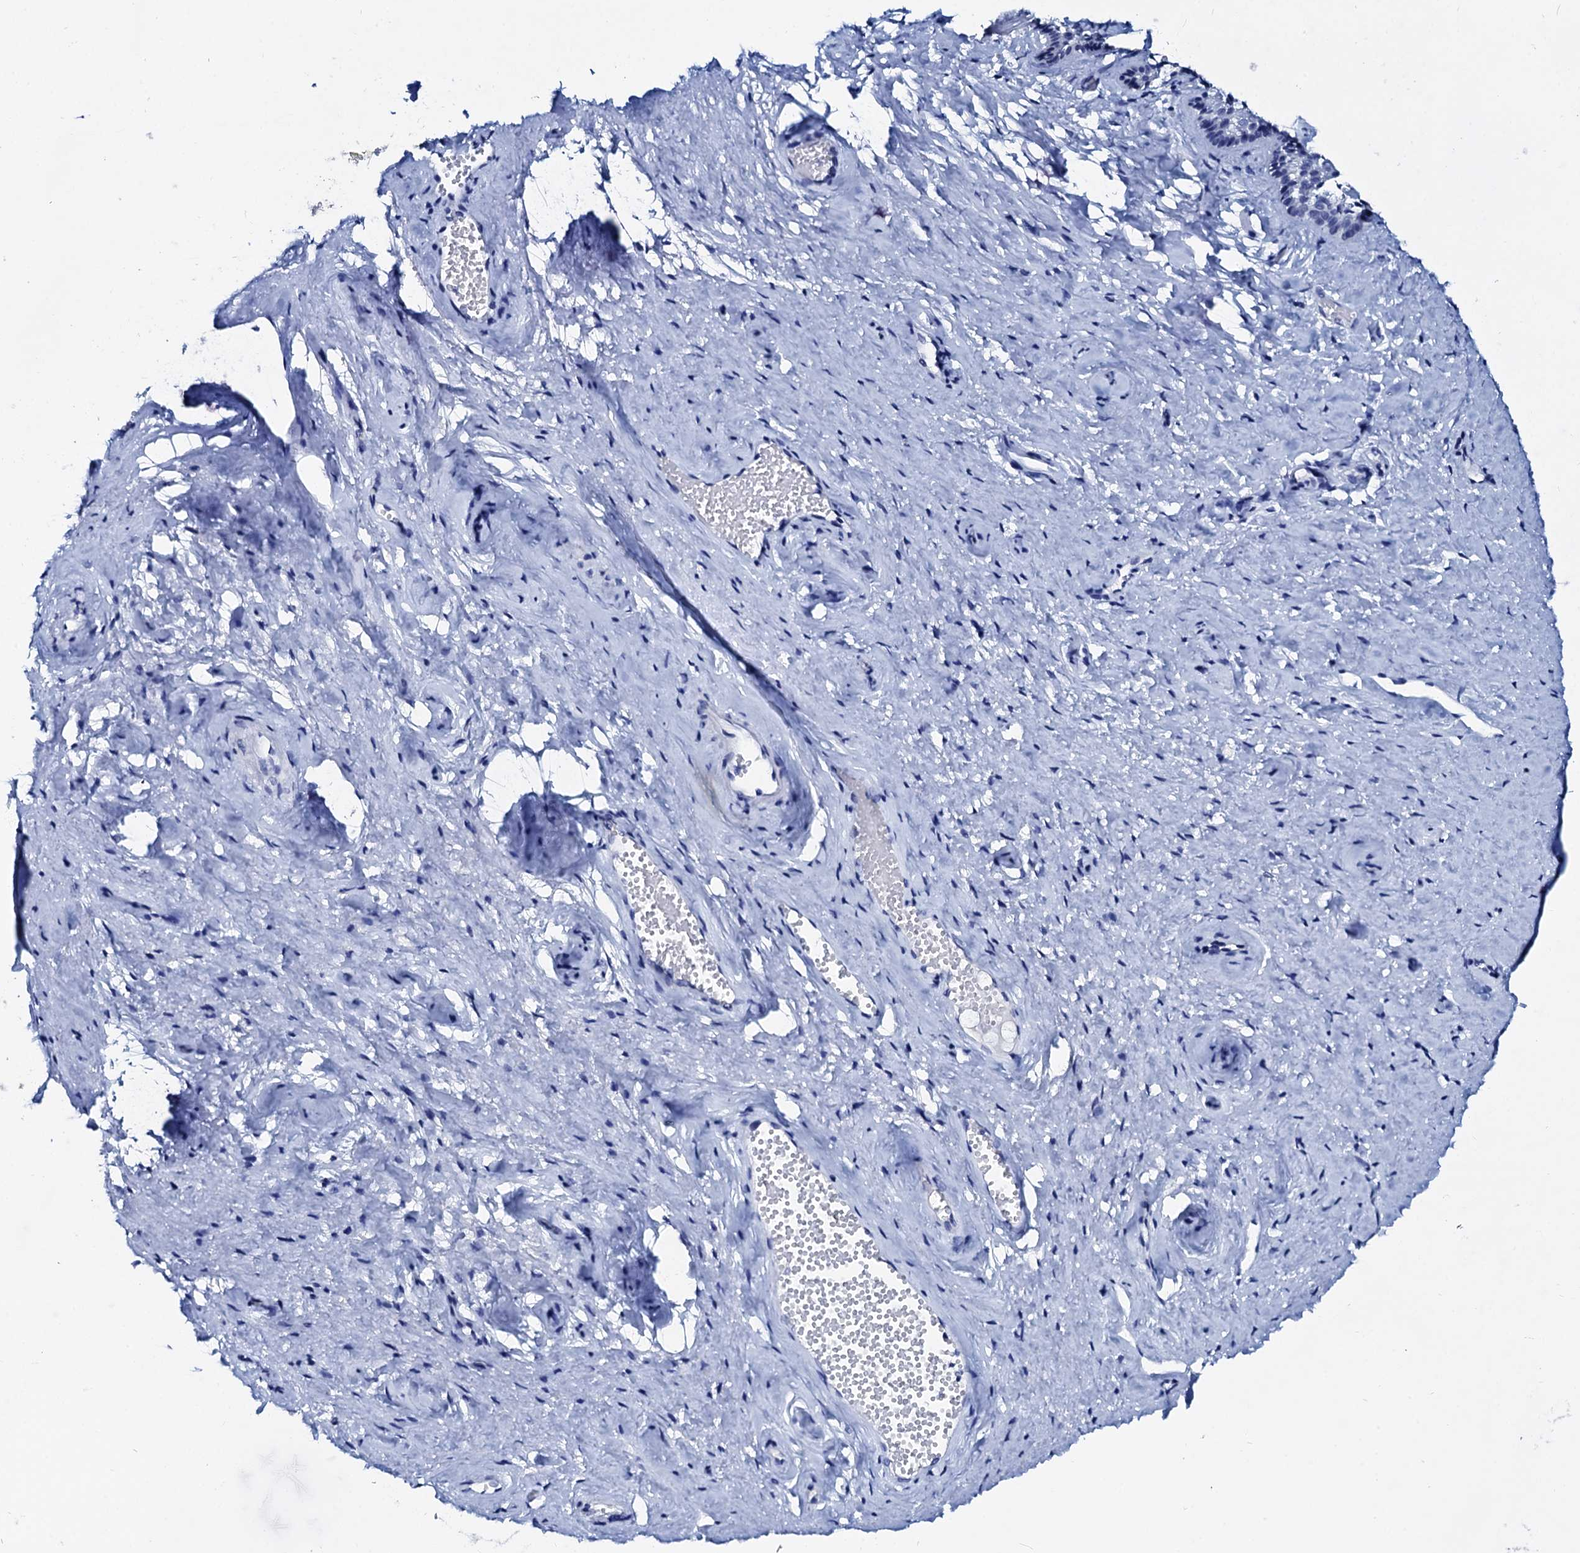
{"staining": {"intensity": "negative", "quantity": "none", "location": "none"}, "tissue": "vagina", "cell_type": "Squamous epithelial cells", "image_type": "normal", "snomed": [{"axis": "morphology", "description": "Normal tissue, NOS"}, {"axis": "topography", "description": "Vagina"}, {"axis": "topography", "description": "Cervix"}], "caption": "DAB (3,3'-diaminobenzidine) immunohistochemical staining of normal human vagina demonstrates no significant staining in squamous epithelial cells. (DAB IHC, high magnification).", "gene": "SPATA19", "patient": {"sex": "female", "age": 40}}